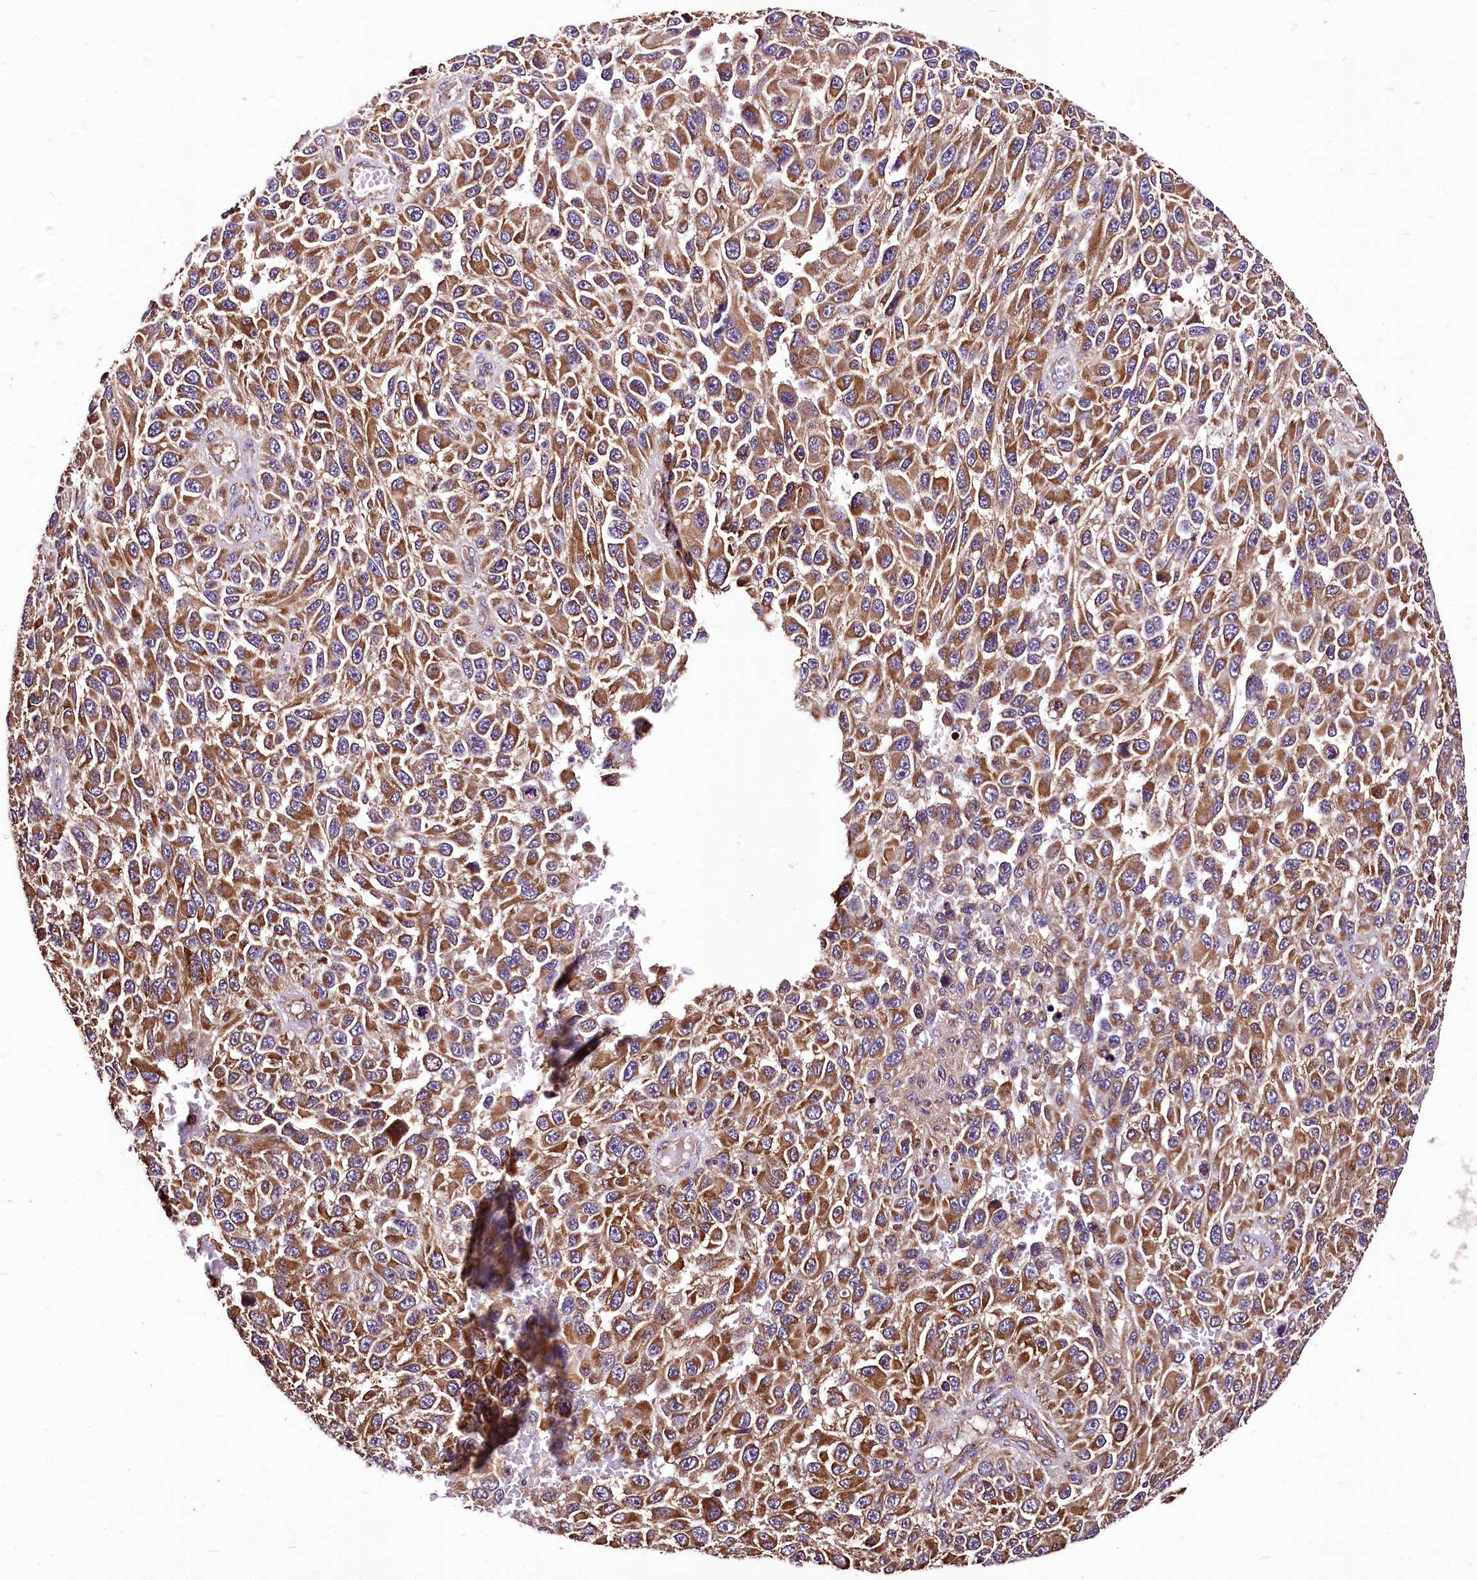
{"staining": {"intensity": "strong", "quantity": ">75%", "location": "cytoplasmic/membranous"}, "tissue": "melanoma", "cell_type": "Tumor cells", "image_type": "cancer", "snomed": [{"axis": "morphology", "description": "Normal tissue, NOS"}, {"axis": "morphology", "description": "Malignant melanoma, NOS"}, {"axis": "topography", "description": "Skin"}], "caption": "Protein staining exhibits strong cytoplasmic/membranous positivity in approximately >75% of tumor cells in melanoma.", "gene": "LRSAM1", "patient": {"sex": "female", "age": 96}}